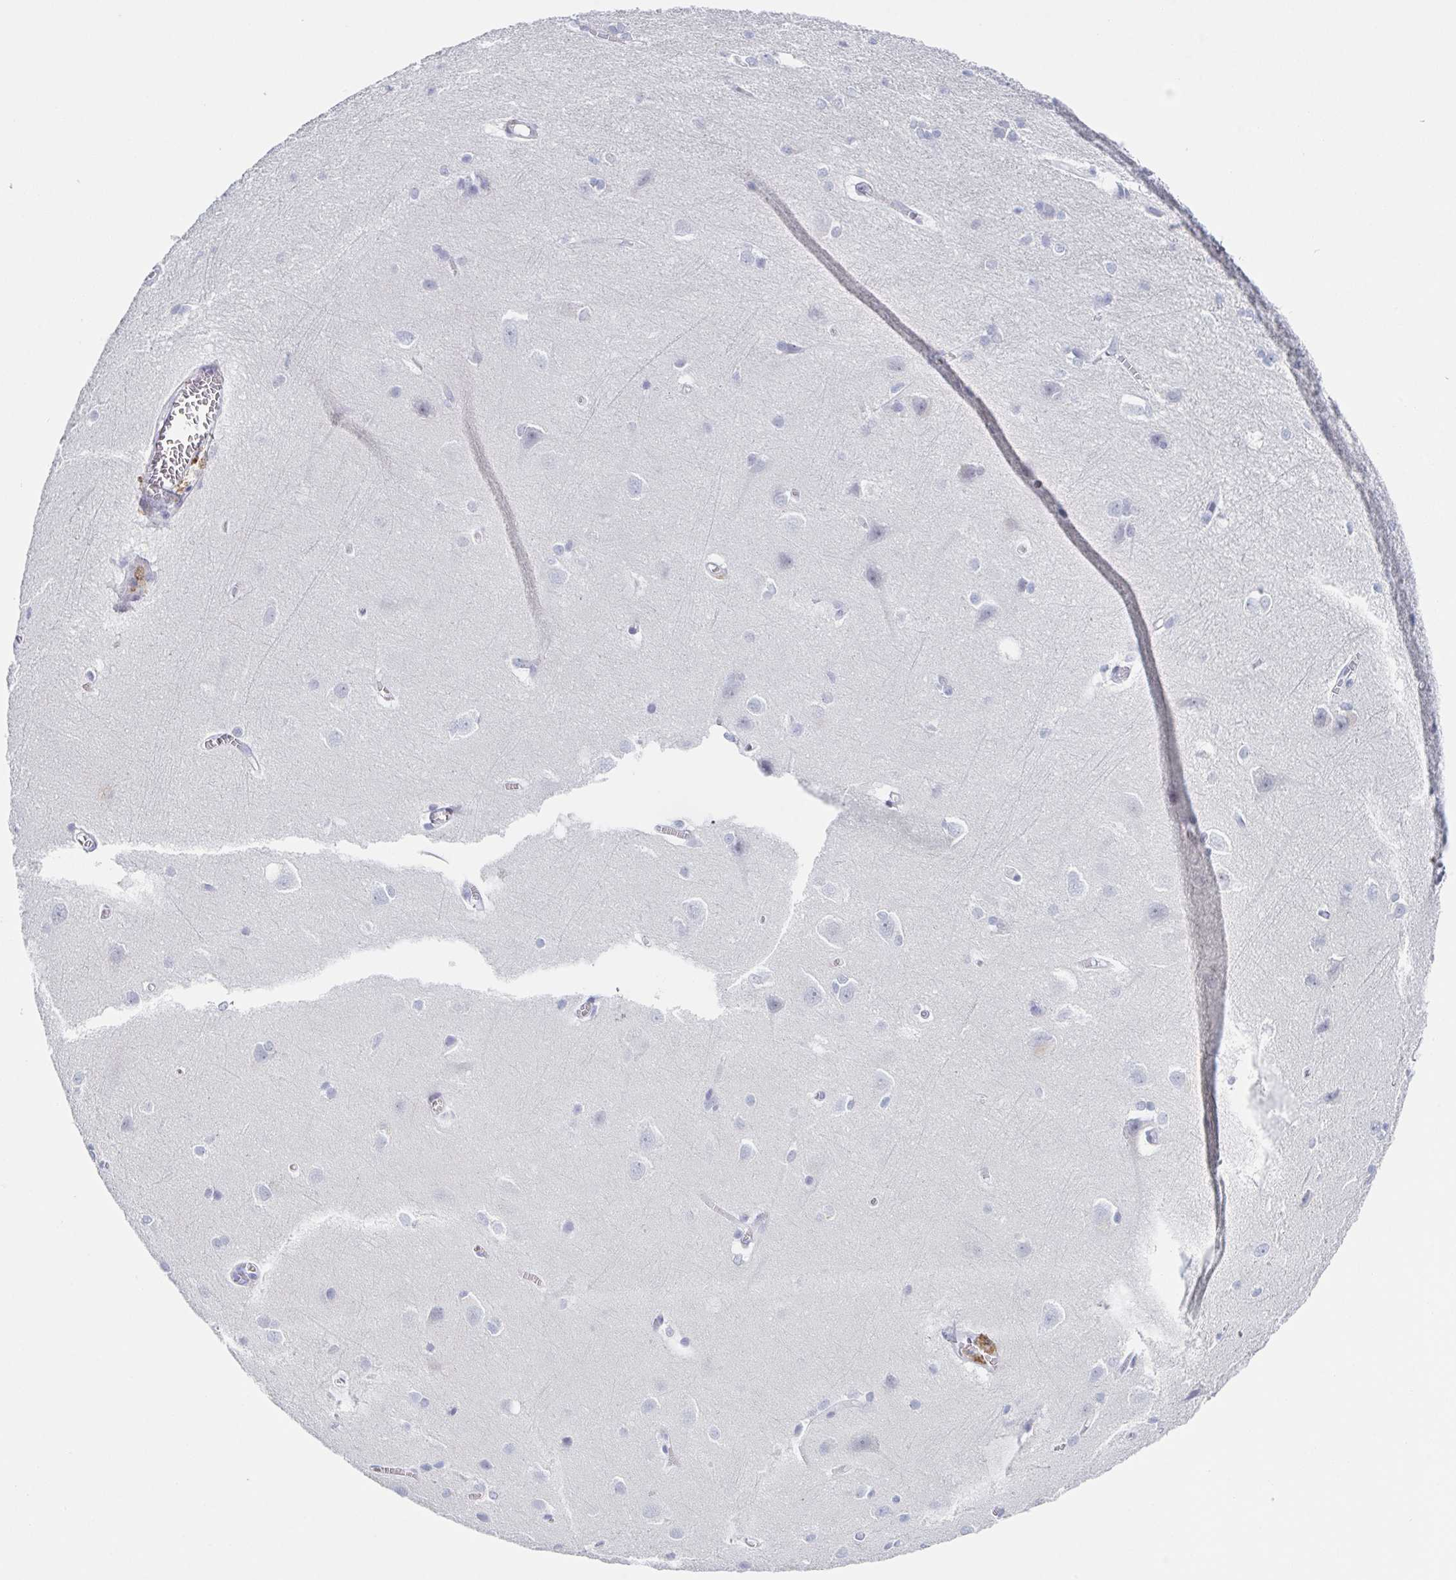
{"staining": {"intensity": "negative", "quantity": "none", "location": "none"}, "tissue": "cerebral cortex", "cell_type": "Endothelial cells", "image_type": "normal", "snomed": [{"axis": "morphology", "description": "Normal tissue, NOS"}, {"axis": "topography", "description": "Cerebral cortex"}], "caption": "The immunohistochemistry photomicrograph has no significant expression in endothelial cells of cerebral cortex.", "gene": "RHOV", "patient": {"sex": "male", "age": 37}}